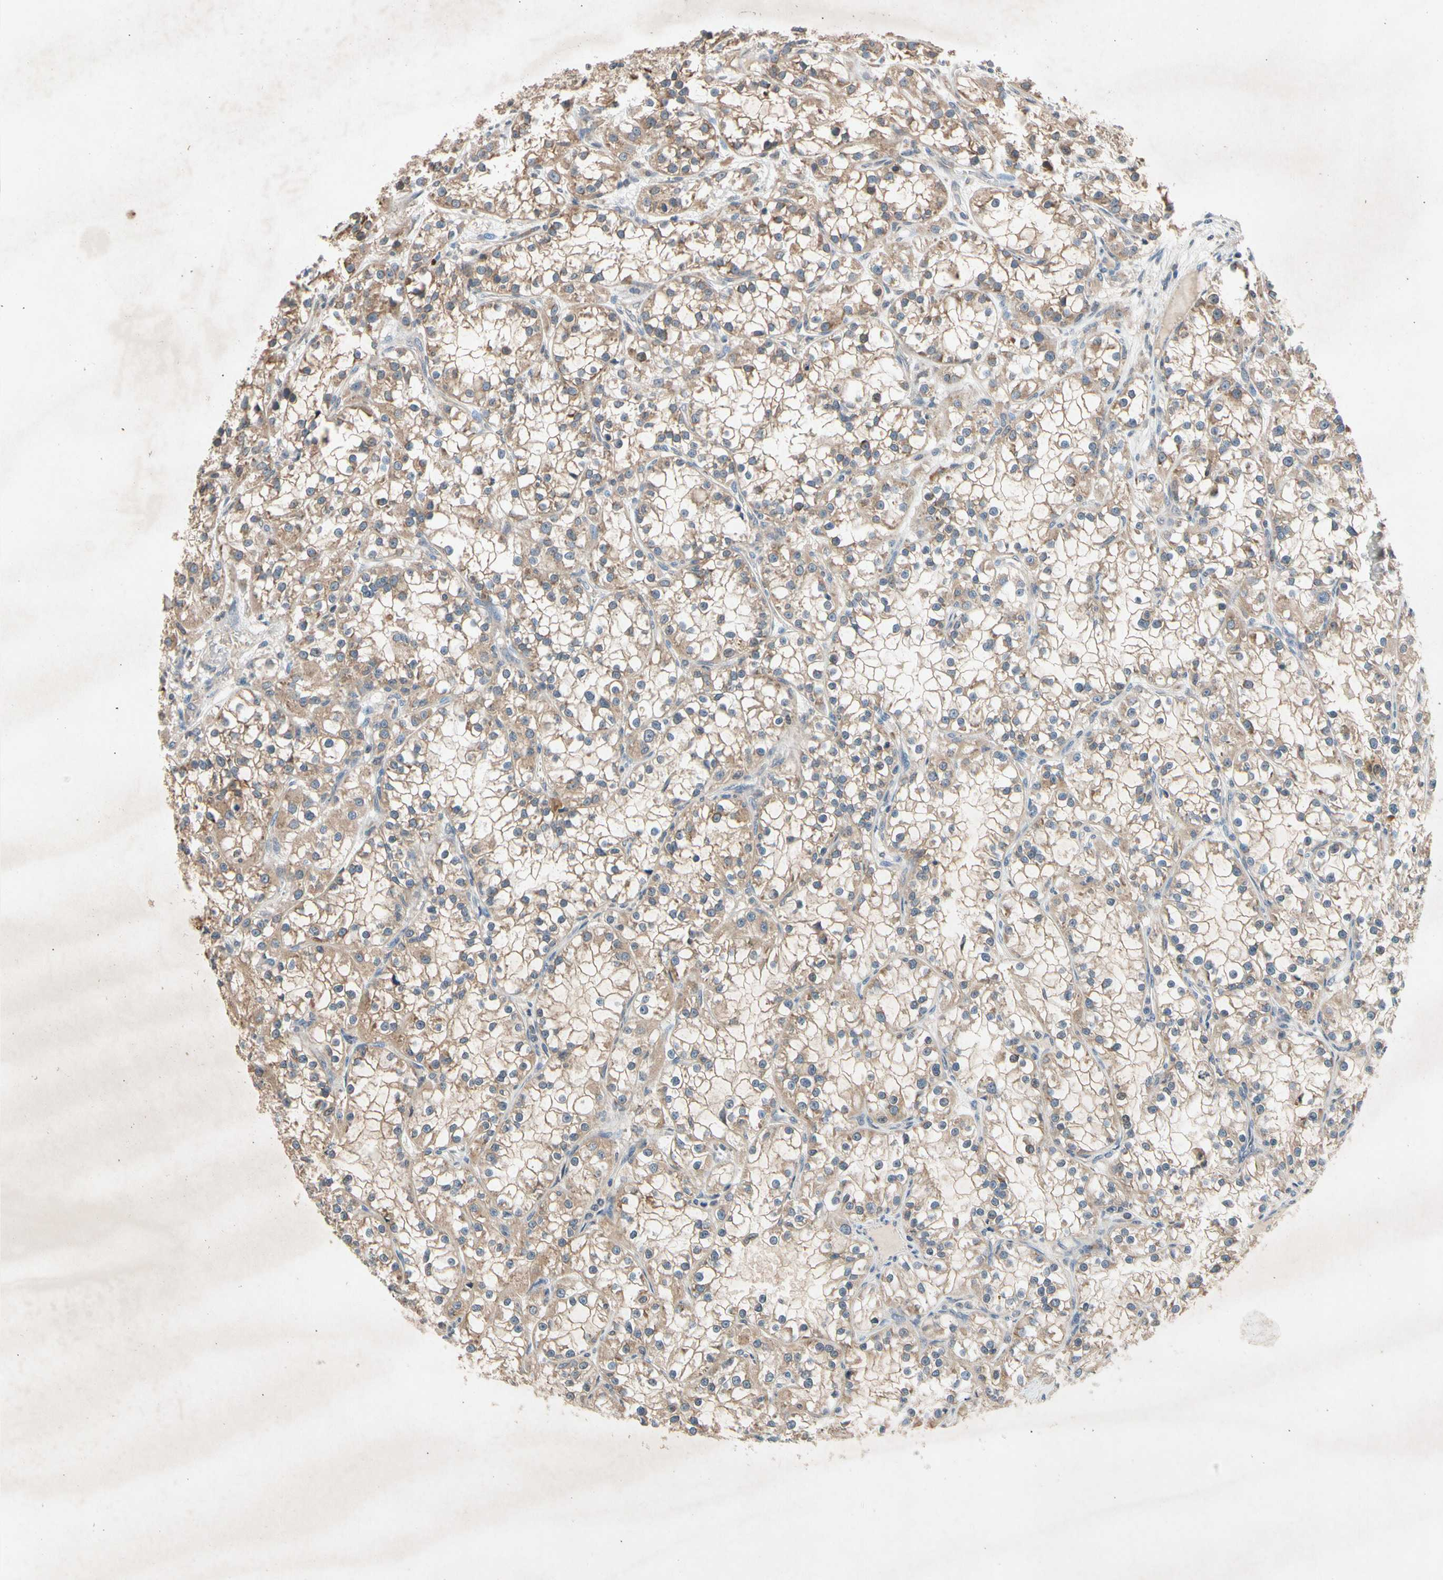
{"staining": {"intensity": "moderate", "quantity": ">75%", "location": "cytoplasmic/membranous"}, "tissue": "renal cancer", "cell_type": "Tumor cells", "image_type": "cancer", "snomed": [{"axis": "morphology", "description": "Adenocarcinoma, NOS"}, {"axis": "topography", "description": "Kidney"}], "caption": "Protein staining of renal adenocarcinoma tissue displays moderate cytoplasmic/membranous expression in approximately >75% of tumor cells.", "gene": "PRDX4", "patient": {"sex": "female", "age": 52}}